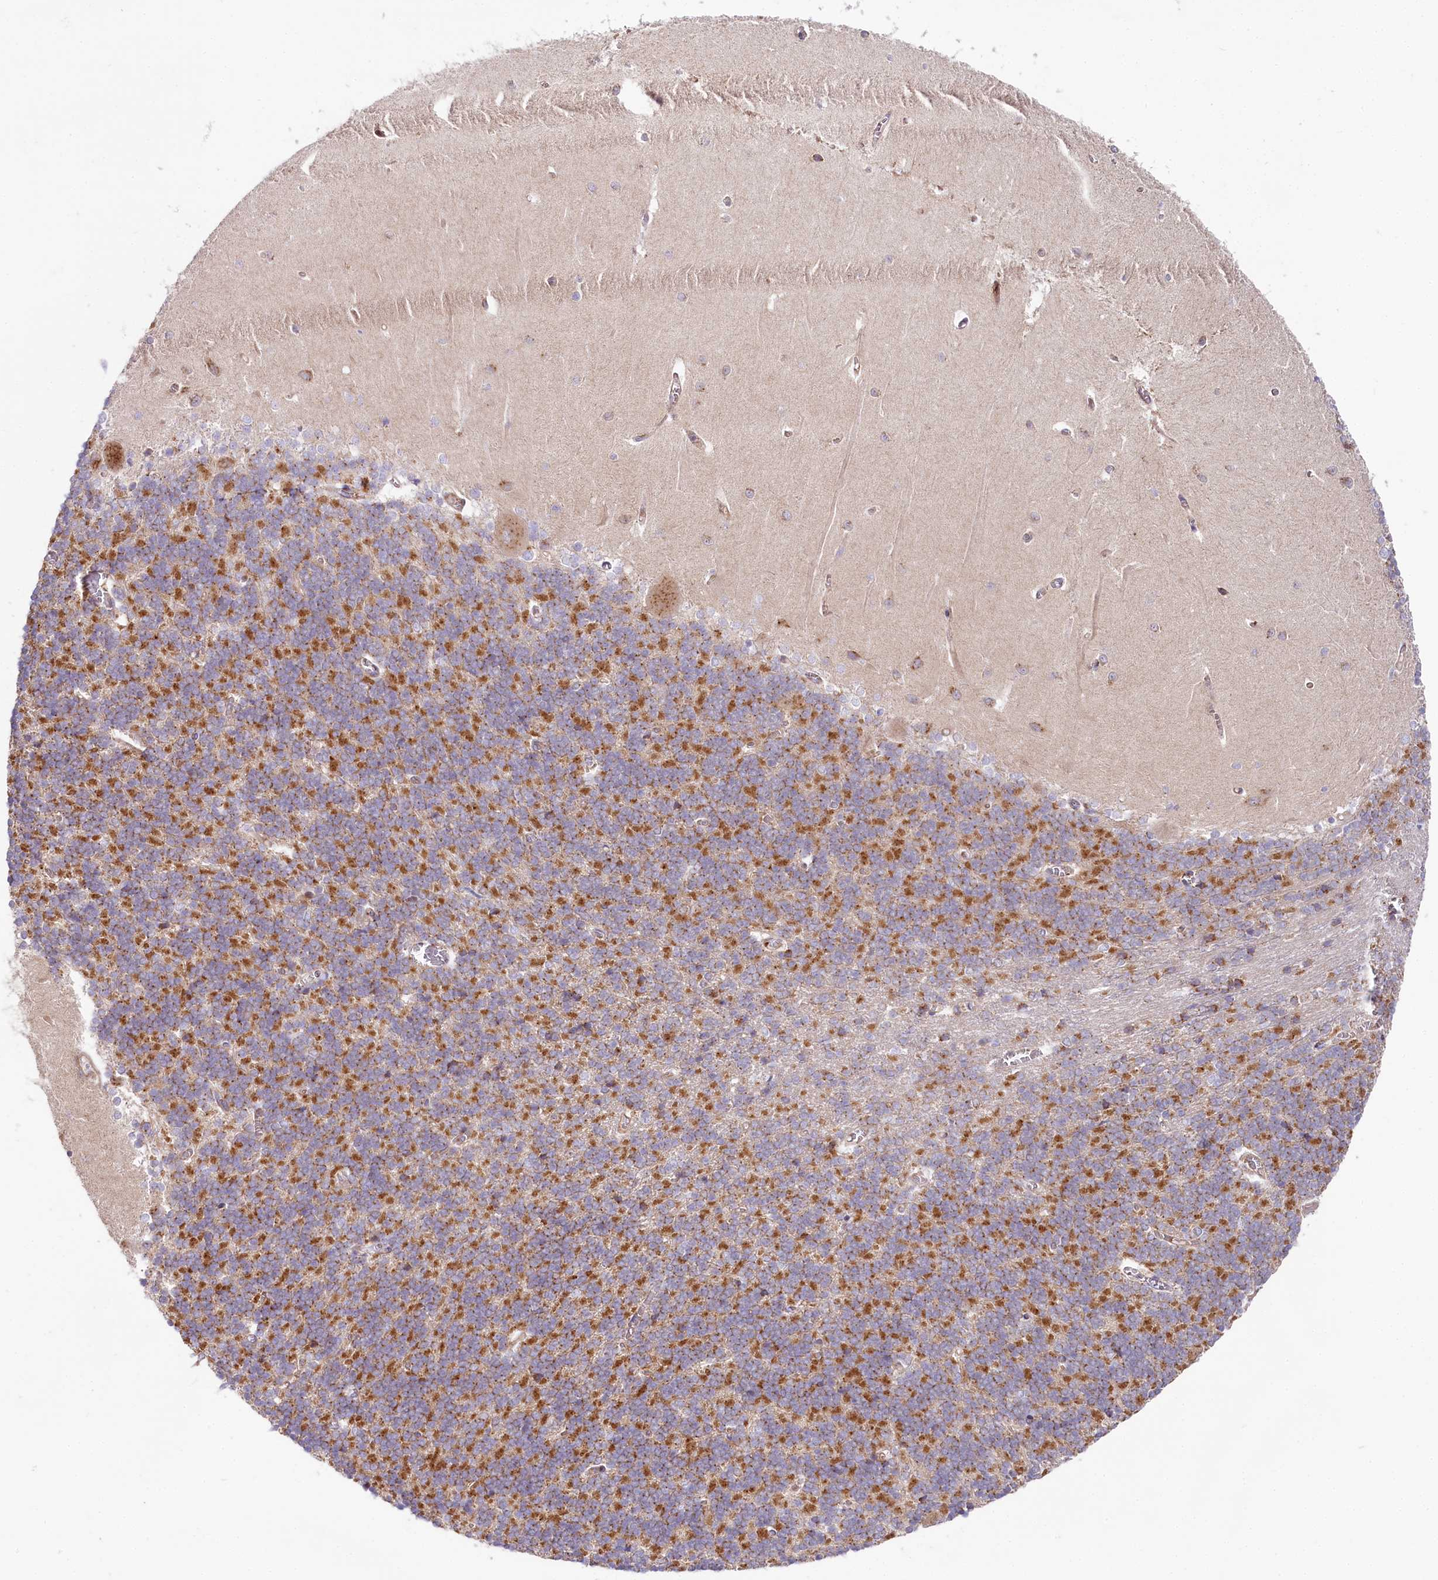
{"staining": {"intensity": "moderate", "quantity": ">75%", "location": "cytoplasmic/membranous"}, "tissue": "cerebellum", "cell_type": "Cells in granular layer", "image_type": "normal", "snomed": [{"axis": "morphology", "description": "Normal tissue, NOS"}, {"axis": "topography", "description": "Cerebellum"}], "caption": "A brown stain shows moderate cytoplasmic/membranous expression of a protein in cells in granular layer of unremarkable human cerebellum.", "gene": "STX6", "patient": {"sex": "male", "age": 37}}